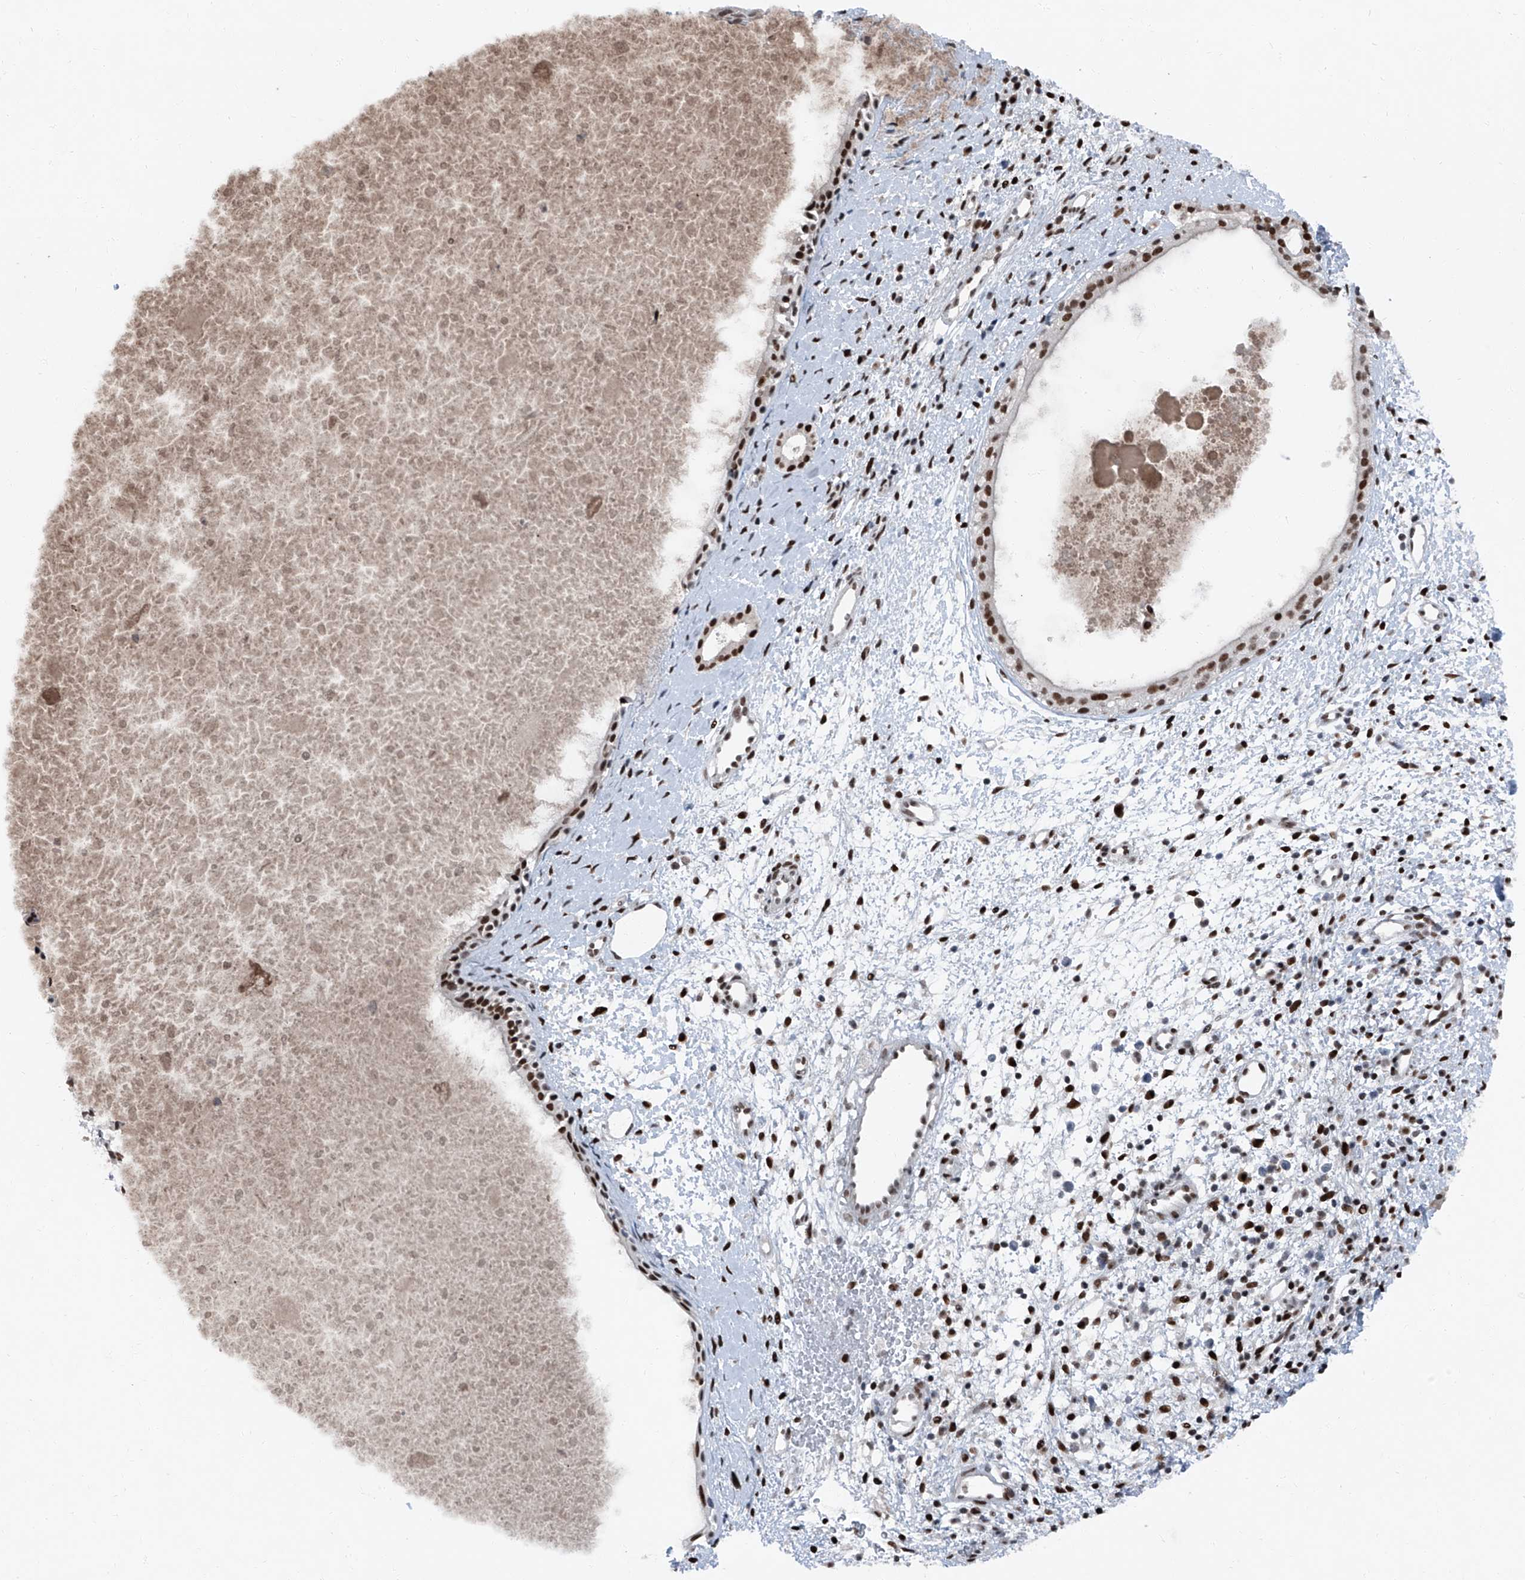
{"staining": {"intensity": "strong", "quantity": ">75%", "location": "nuclear"}, "tissue": "nasopharynx", "cell_type": "Respiratory epithelial cells", "image_type": "normal", "snomed": [{"axis": "morphology", "description": "Normal tissue, NOS"}, {"axis": "topography", "description": "Nasopharynx"}], "caption": "Strong nuclear expression for a protein is identified in about >75% of respiratory epithelial cells of normal nasopharynx using immunohistochemistry (IHC).", "gene": "BMI1", "patient": {"sex": "male", "age": 22}}